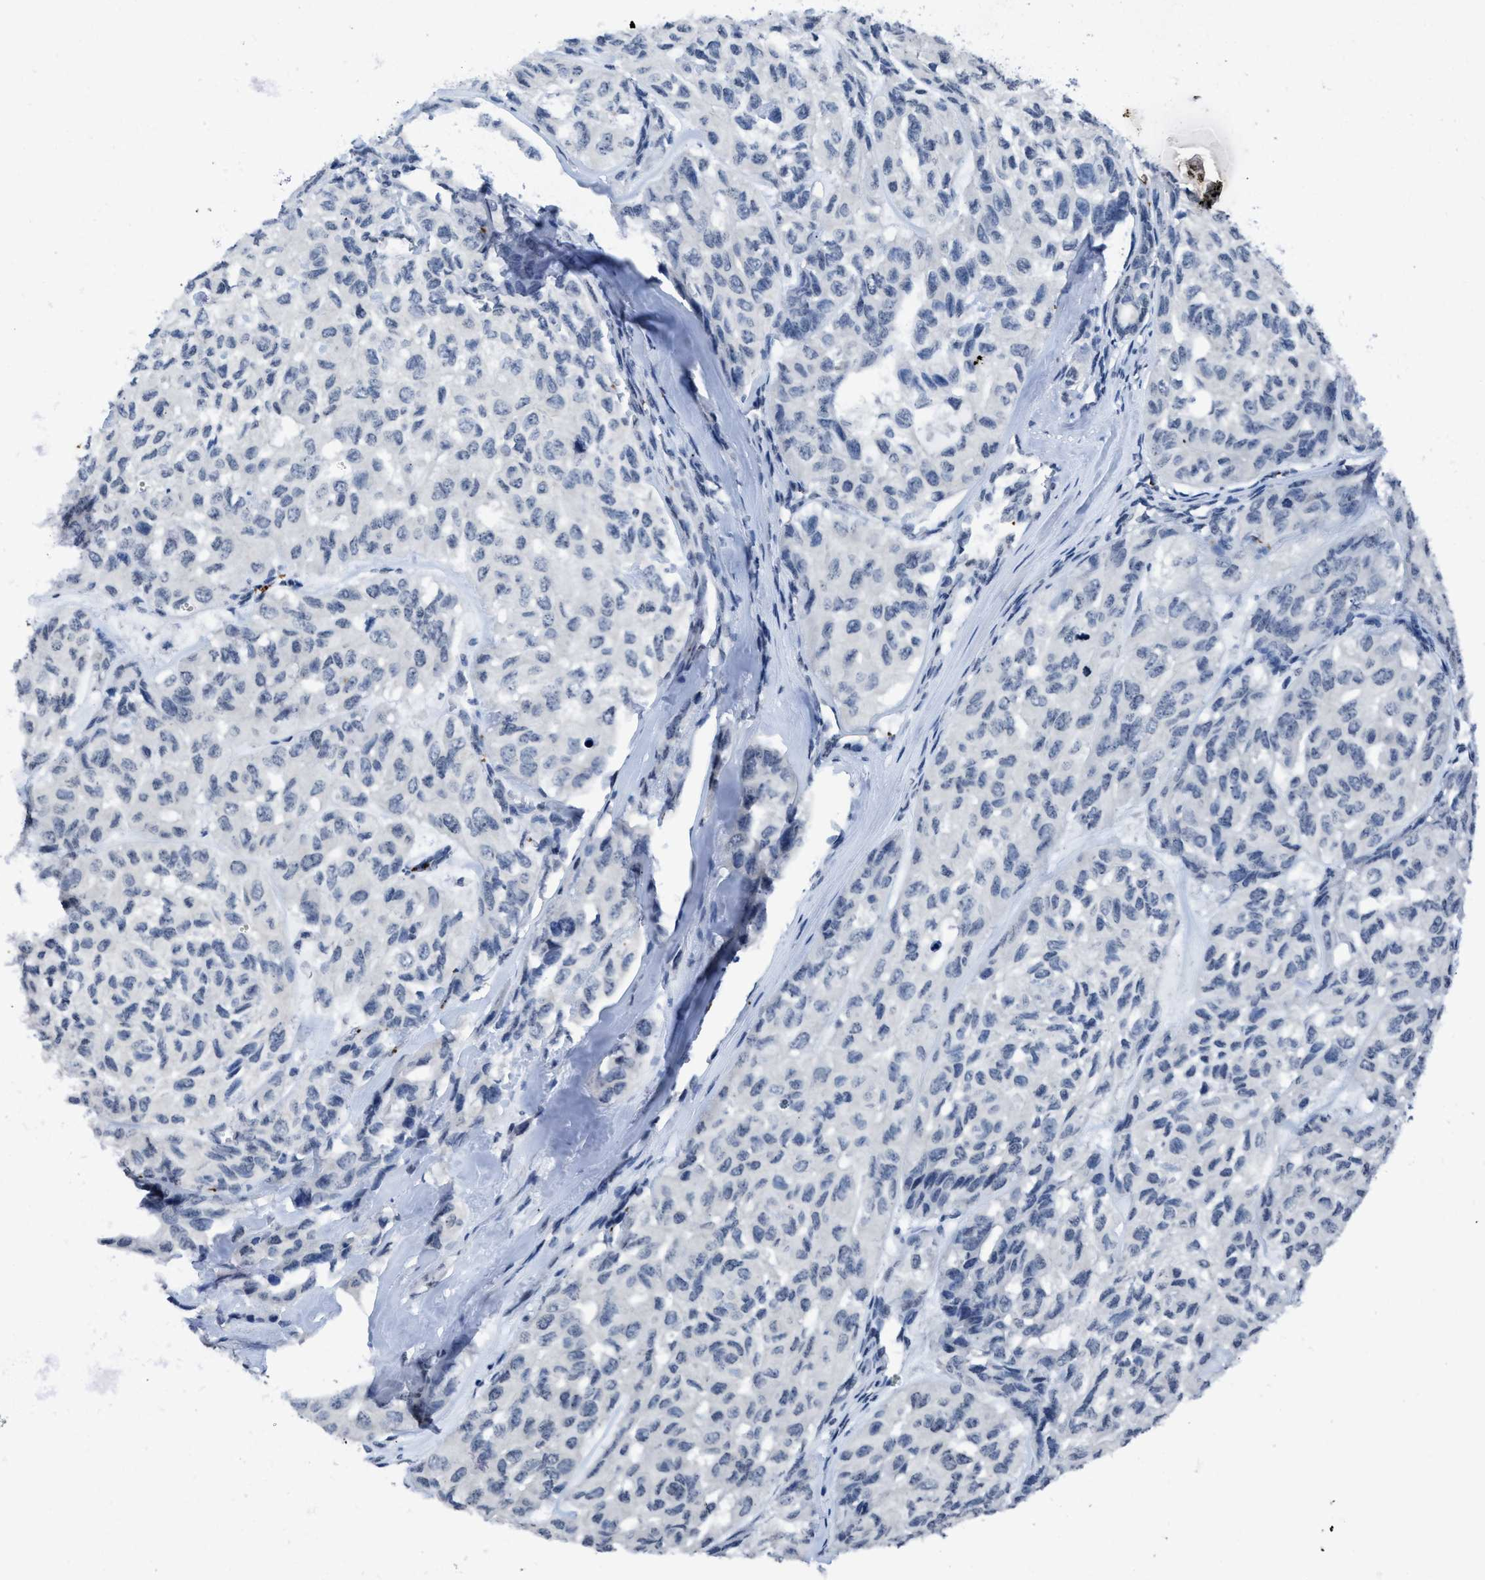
{"staining": {"intensity": "negative", "quantity": "none", "location": "none"}, "tissue": "head and neck cancer", "cell_type": "Tumor cells", "image_type": "cancer", "snomed": [{"axis": "morphology", "description": "Adenocarcinoma, NOS"}, {"axis": "topography", "description": "Salivary gland, NOS"}, {"axis": "topography", "description": "Head-Neck"}], "caption": "Protein analysis of head and neck adenocarcinoma reveals no significant staining in tumor cells.", "gene": "ITGA2B", "patient": {"sex": "female", "age": 76}}